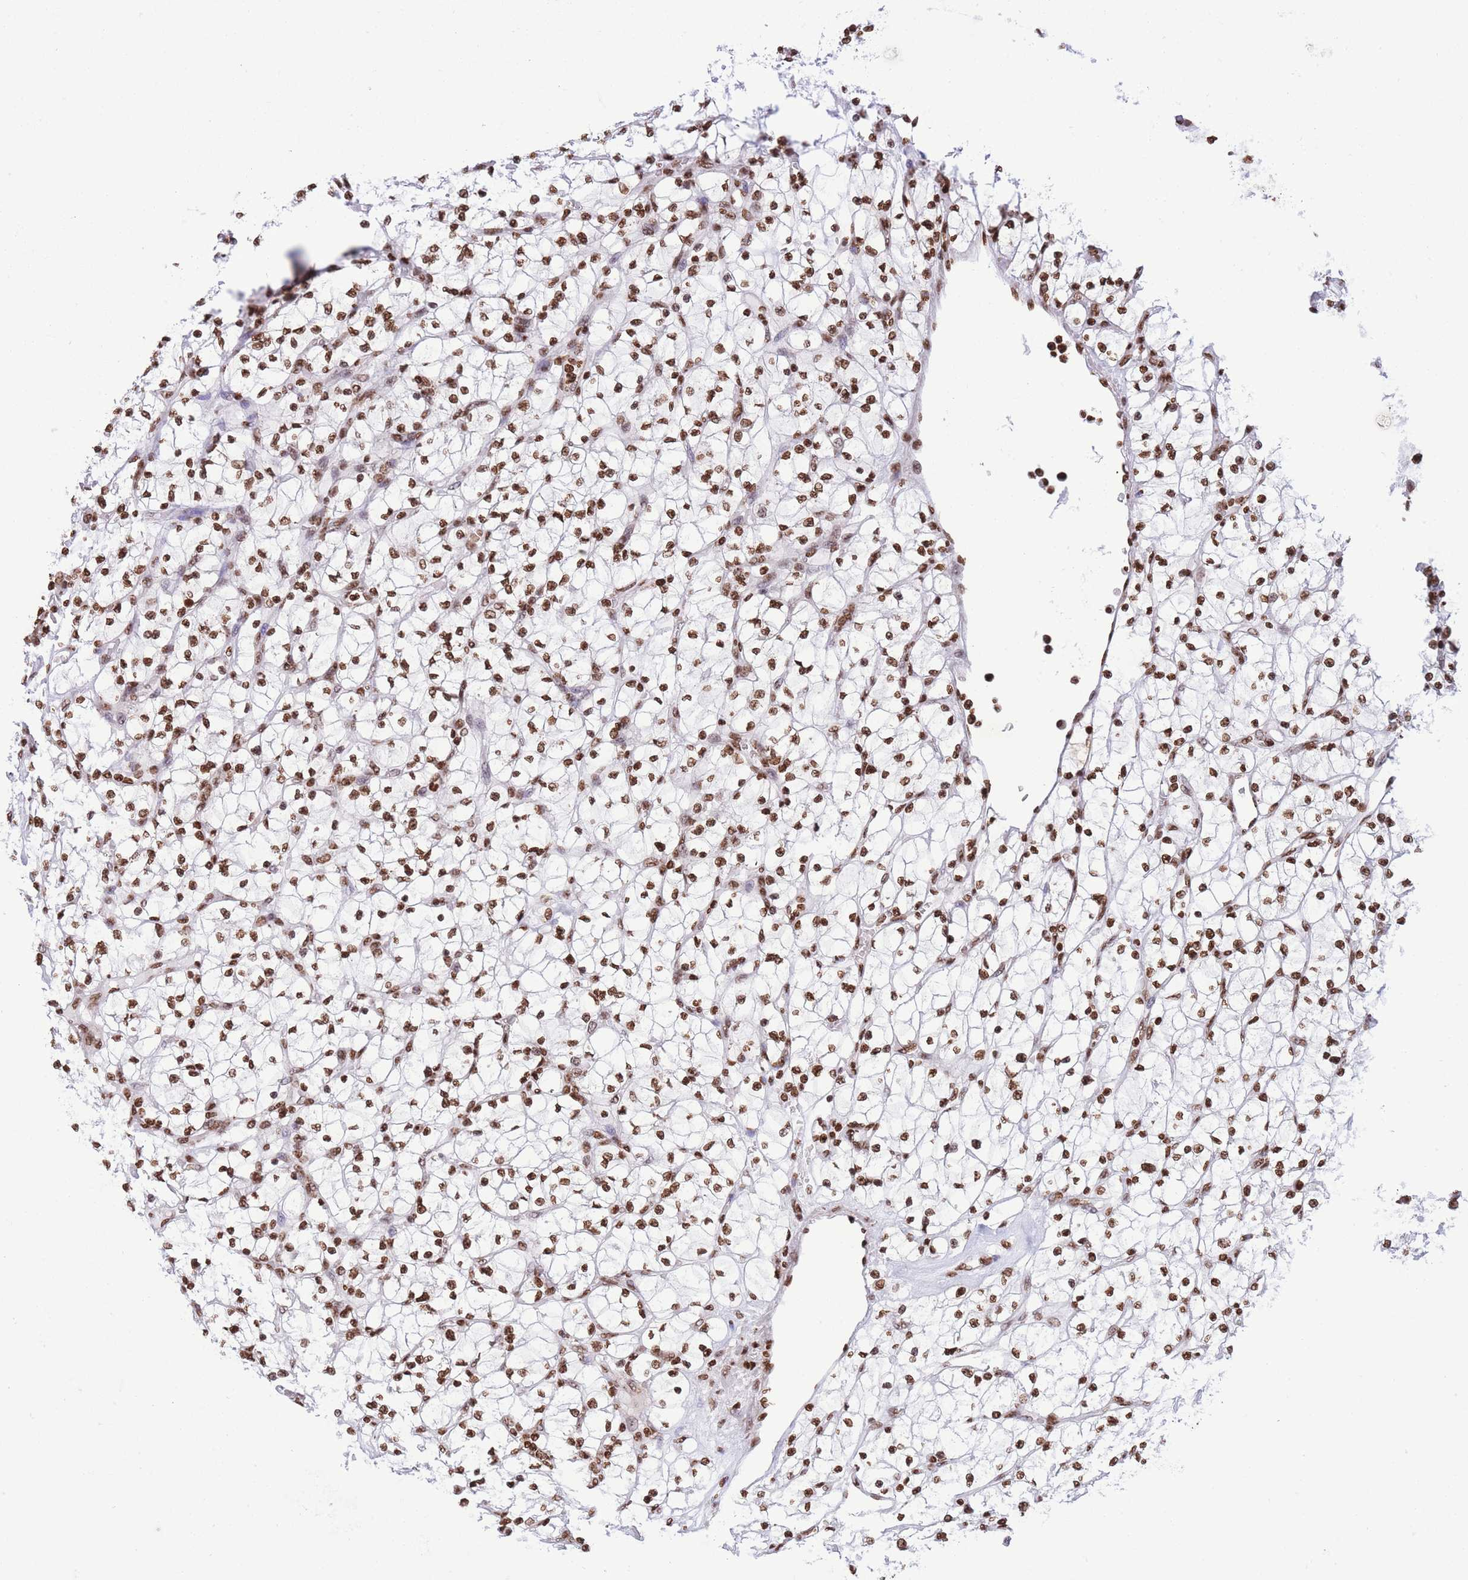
{"staining": {"intensity": "strong", "quantity": ">75%", "location": "nuclear"}, "tissue": "renal cancer", "cell_type": "Tumor cells", "image_type": "cancer", "snomed": [{"axis": "morphology", "description": "Adenocarcinoma, NOS"}, {"axis": "topography", "description": "Kidney"}], "caption": "An IHC micrograph of tumor tissue is shown. Protein staining in brown shows strong nuclear positivity in adenocarcinoma (renal) within tumor cells.", "gene": "H2BC11", "patient": {"sex": "female", "age": 64}}